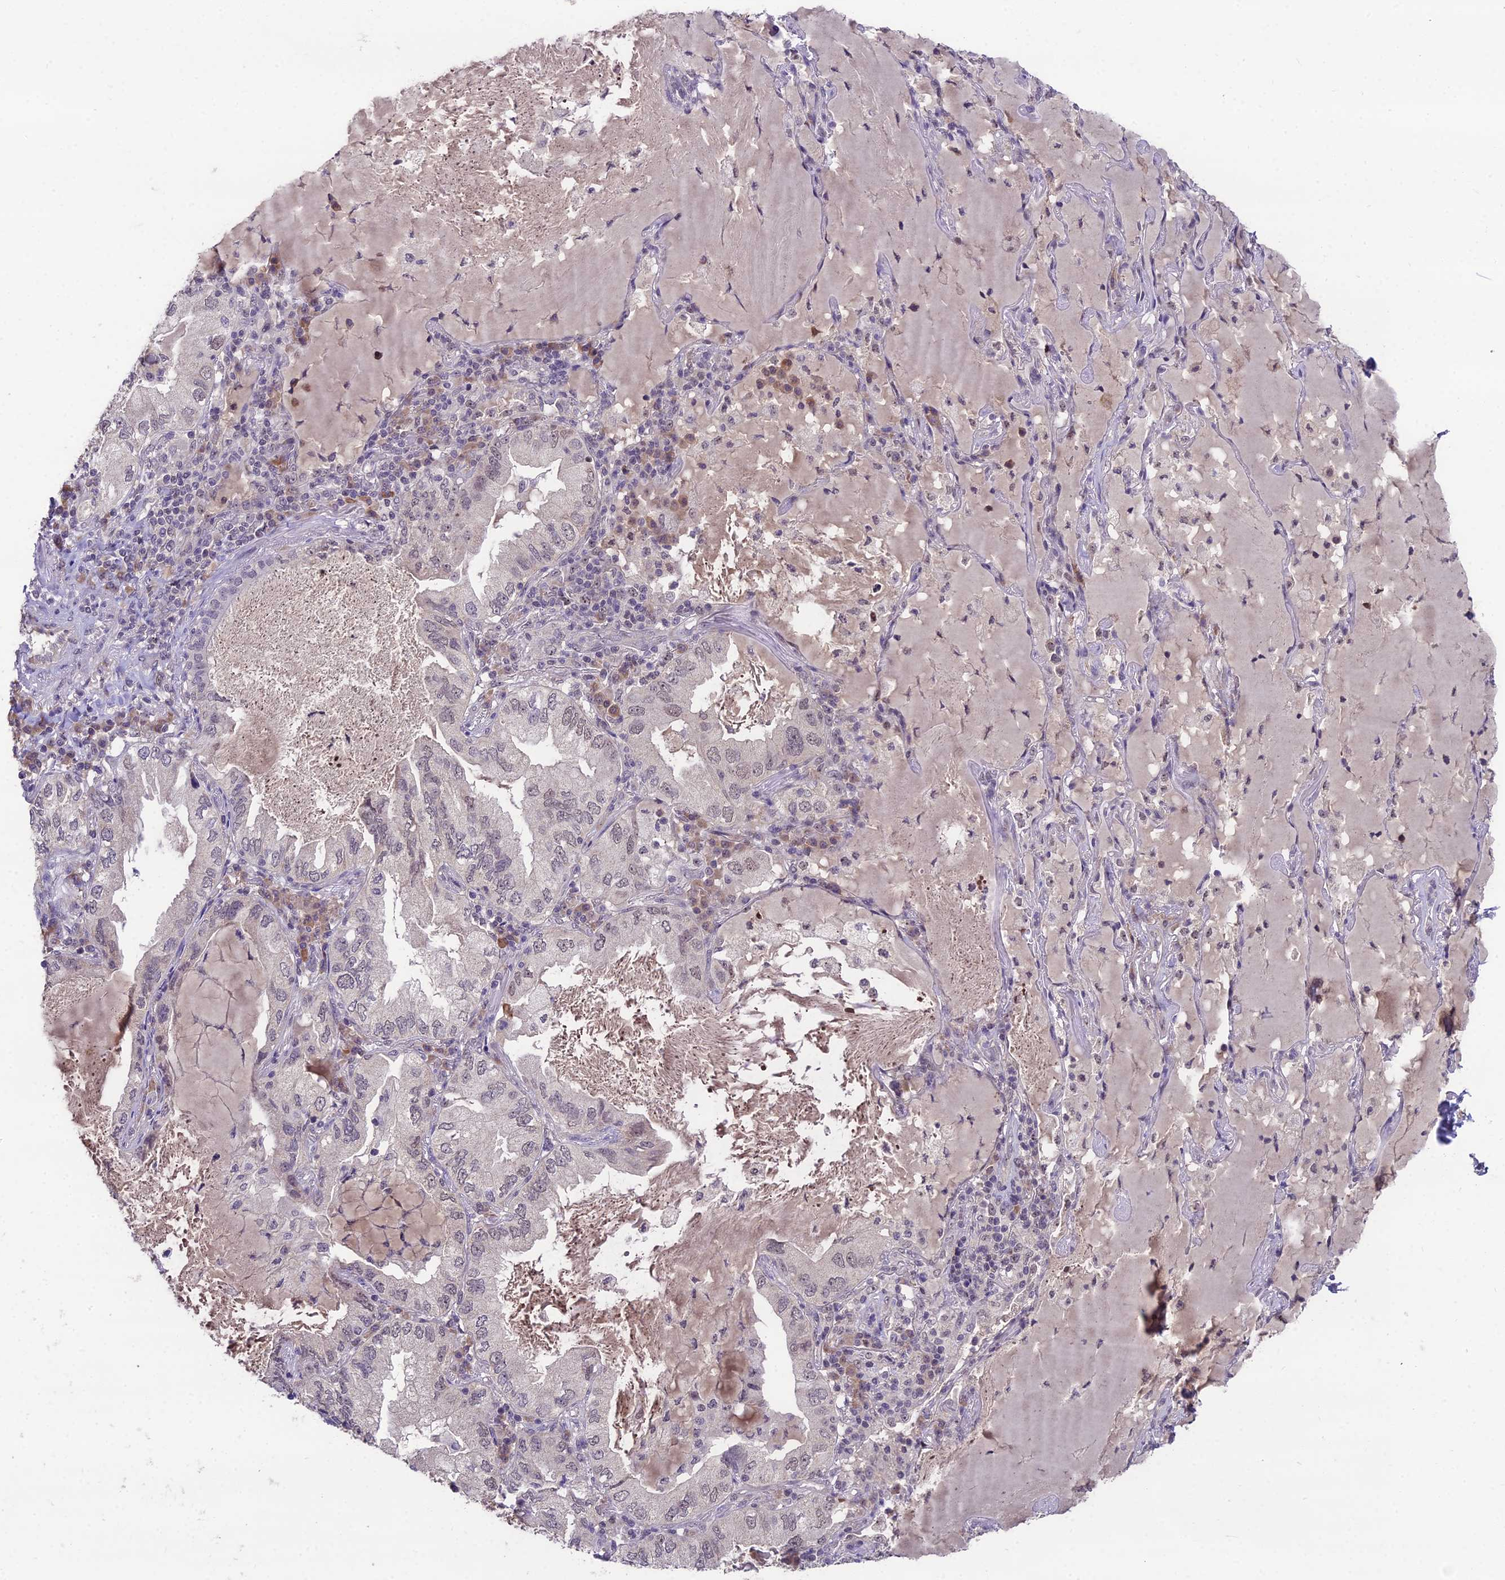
{"staining": {"intensity": "weak", "quantity": "<25%", "location": "nuclear"}, "tissue": "lung cancer", "cell_type": "Tumor cells", "image_type": "cancer", "snomed": [{"axis": "morphology", "description": "Adenocarcinoma, NOS"}, {"axis": "topography", "description": "Lung"}], "caption": "There is no significant positivity in tumor cells of adenocarcinoma (lung).", "gene": "ZNF333", "patient": {"sex": "female", "age": 69}}